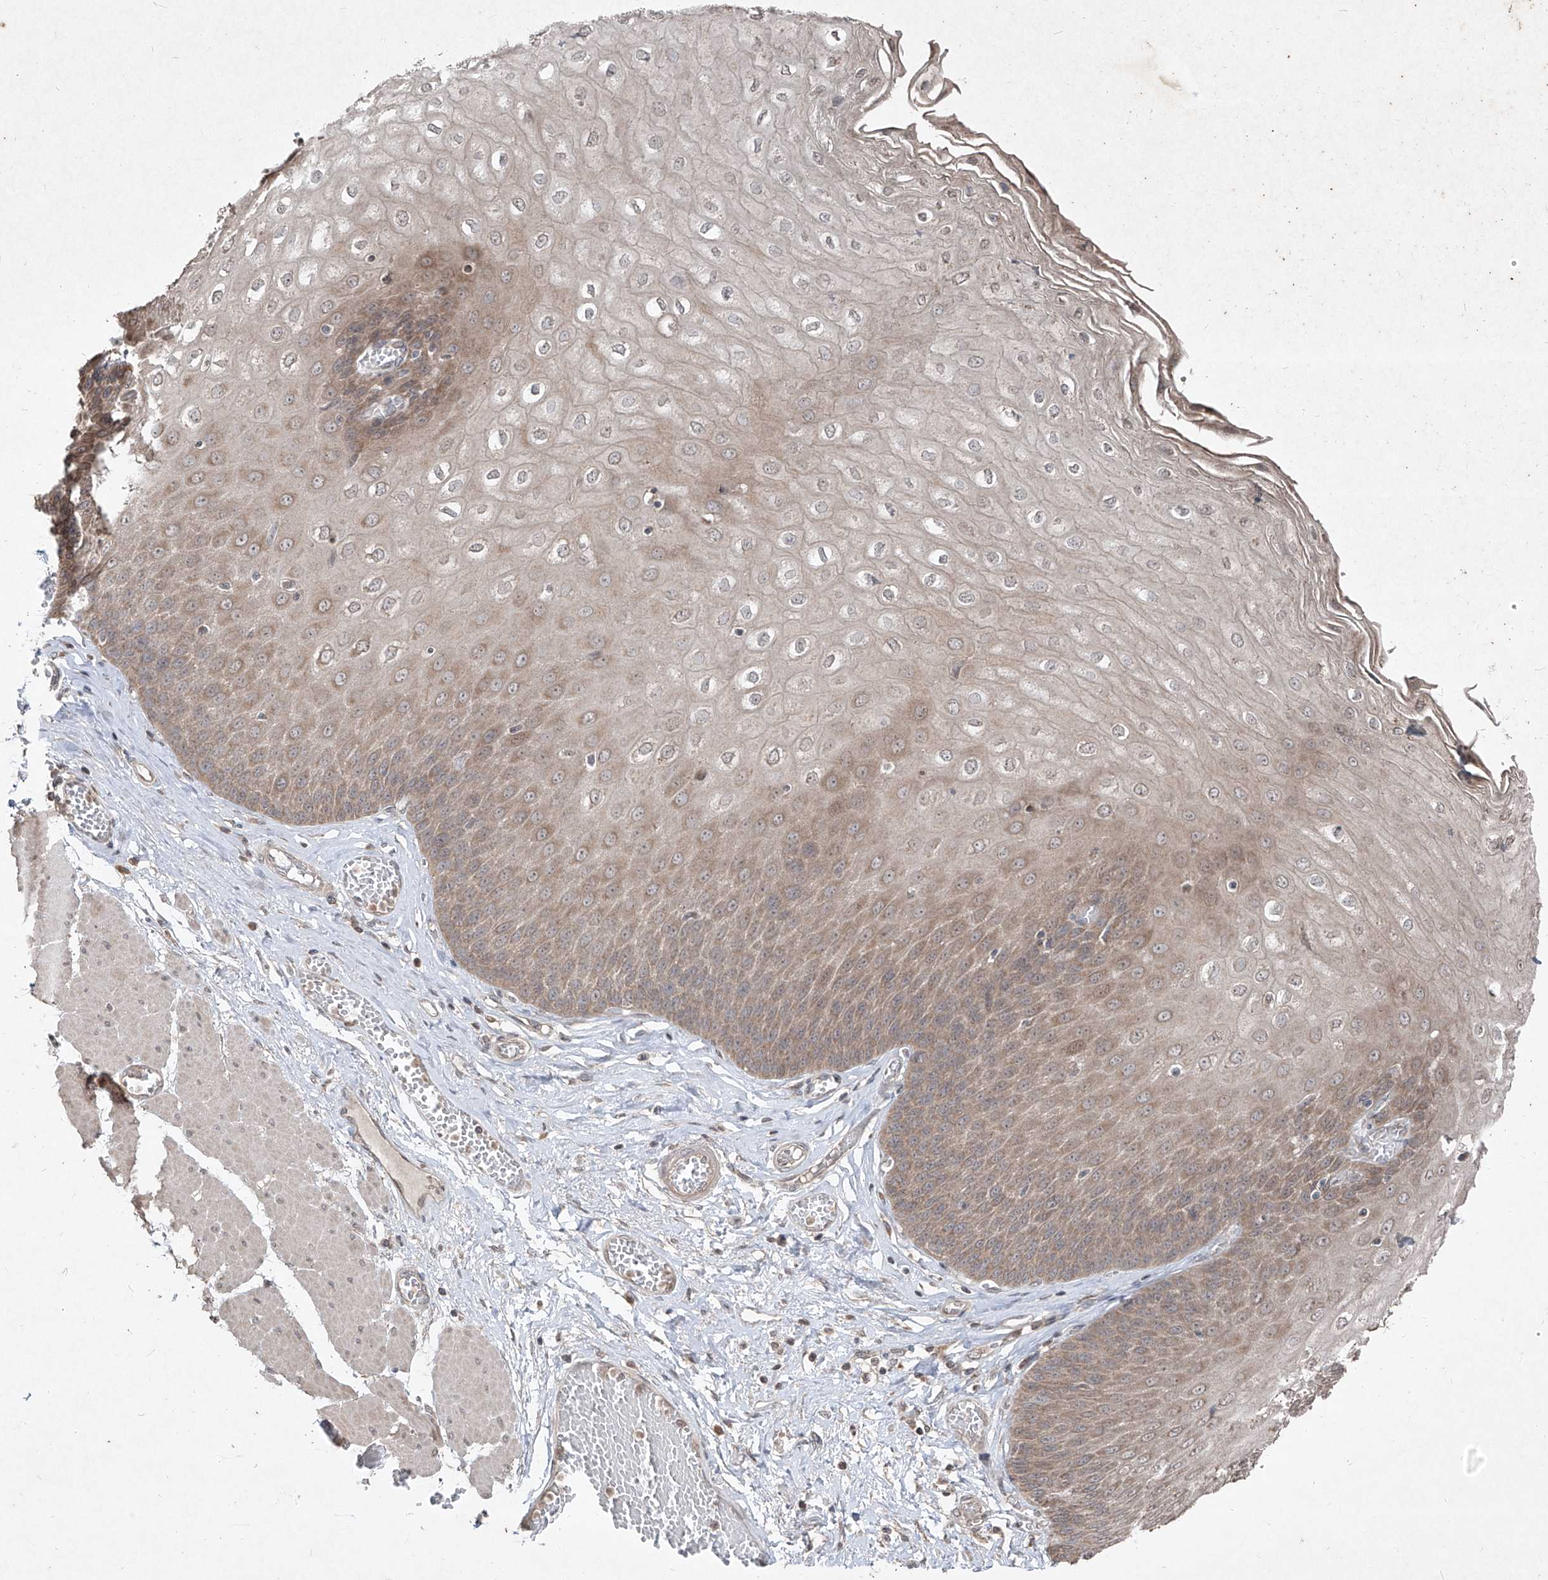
{"staining": {"intensity": "moderate", "quantity": ">75%", "location": "cytoplasmic/membranous"}, "tissue": "esophagus", "cell_type": "Squamous epithelial cells", "image_type": "normal", "snomed": [{"axis": "morphology", "description": "Normal tissue, NOS"}, {"axis": "topography", "description": "Esophagus"}], "caption": "IHC of benign human esophagus displays medium levels of moderate cytoplasmic/membranous positivity in approximately >75% of squamous epithelial cells. (IHC, brightfield microscopy, high magnification).", "gene": "ABCD3", "patient": {"sex": "male", "age": 60}}